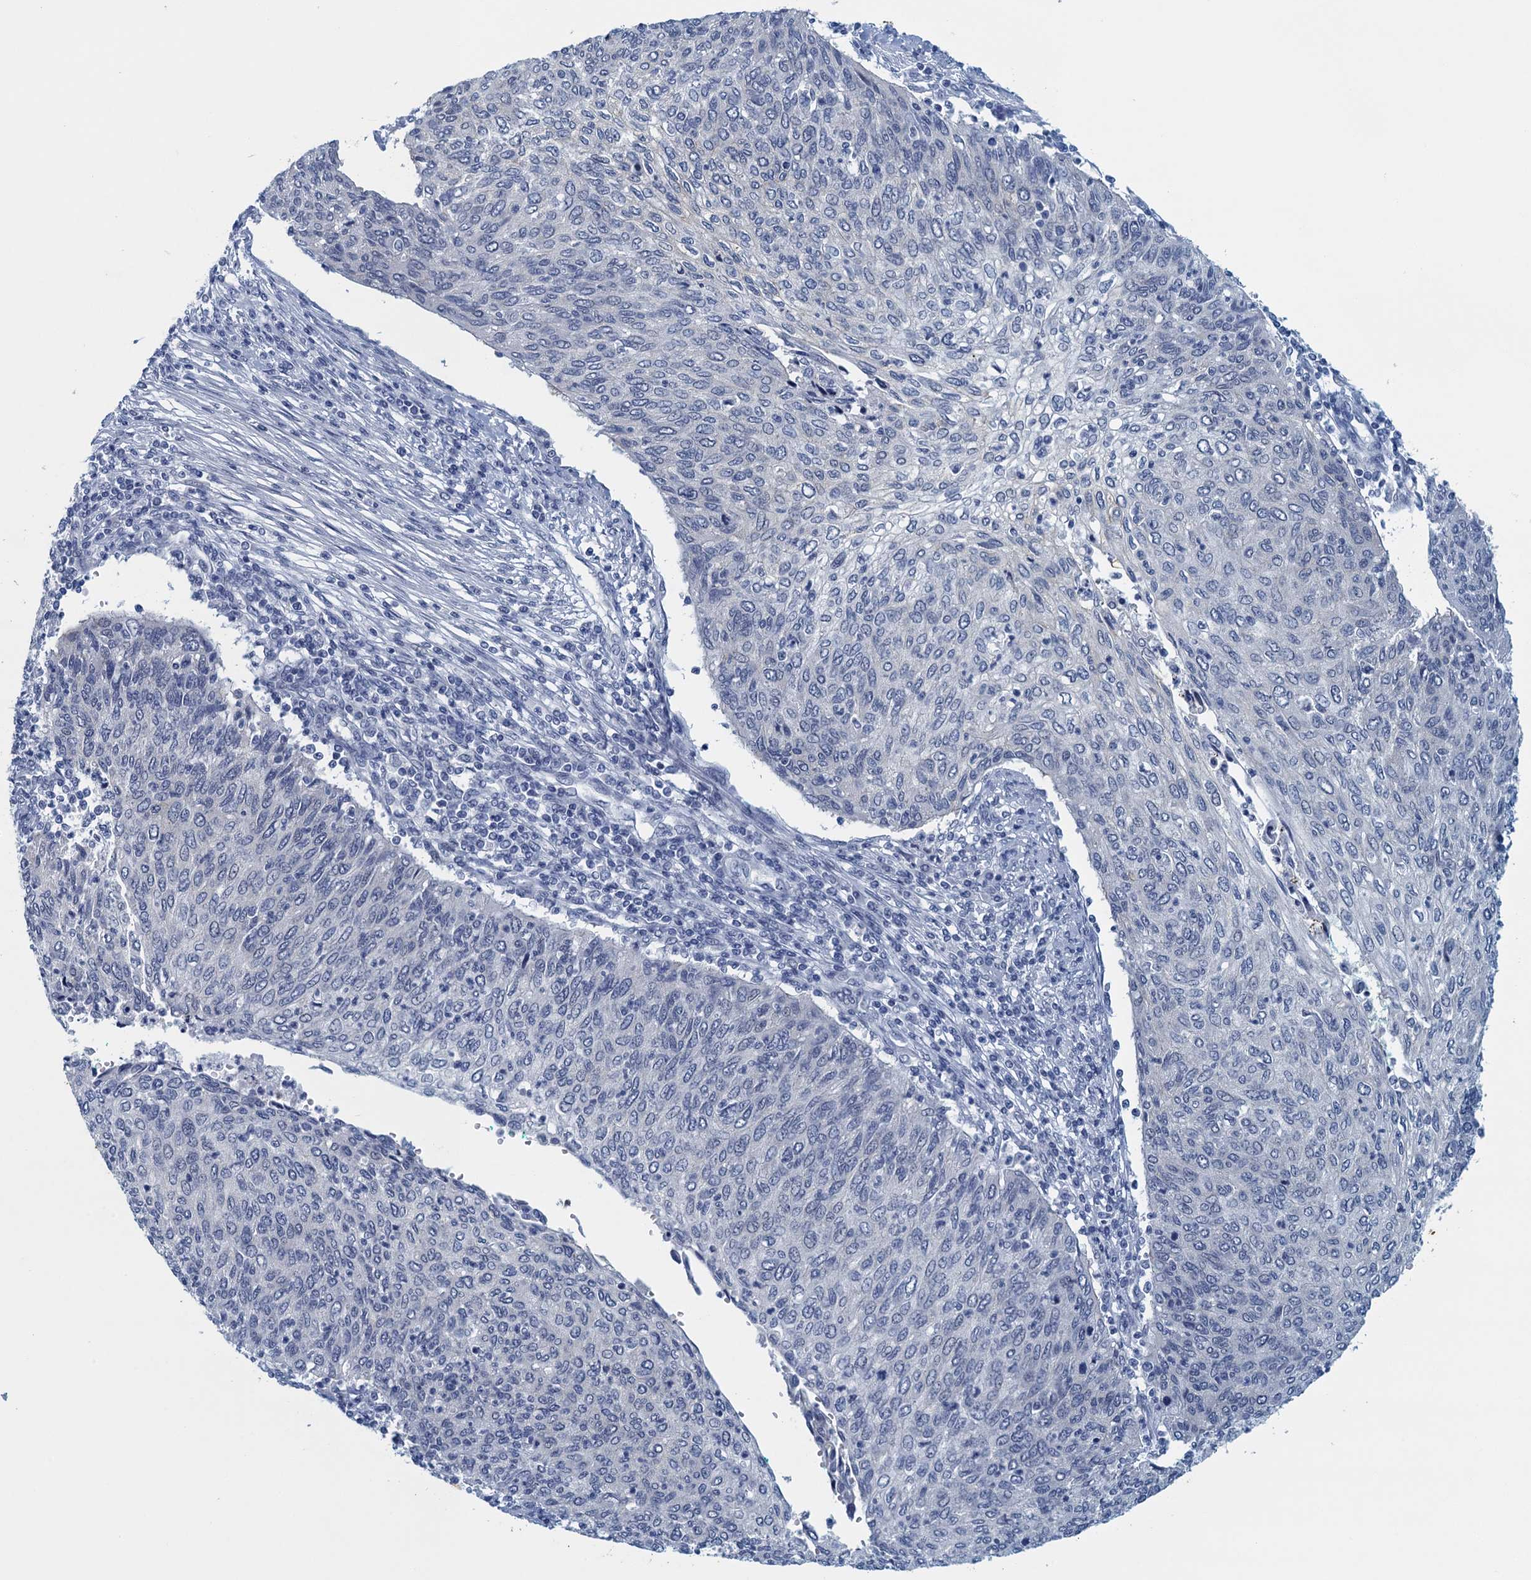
{"staining": {"intensity": "negative", "quantity": "none", "location": "none"}, "tissue": "cervical cancer", "cell_type": "Tumor cells", "image_type": "cancer", "snomed": [{"axis": "morphology", "description": "Squamous cell carcinoma, NOS"}, {"axis": "topography", "description": "Cervix"}], "caption": "There is no significant expression in tumor cells of cervical cancer.", "gene": "ENSG00000131152", "patient": {"sex": "female", "age": 38}}